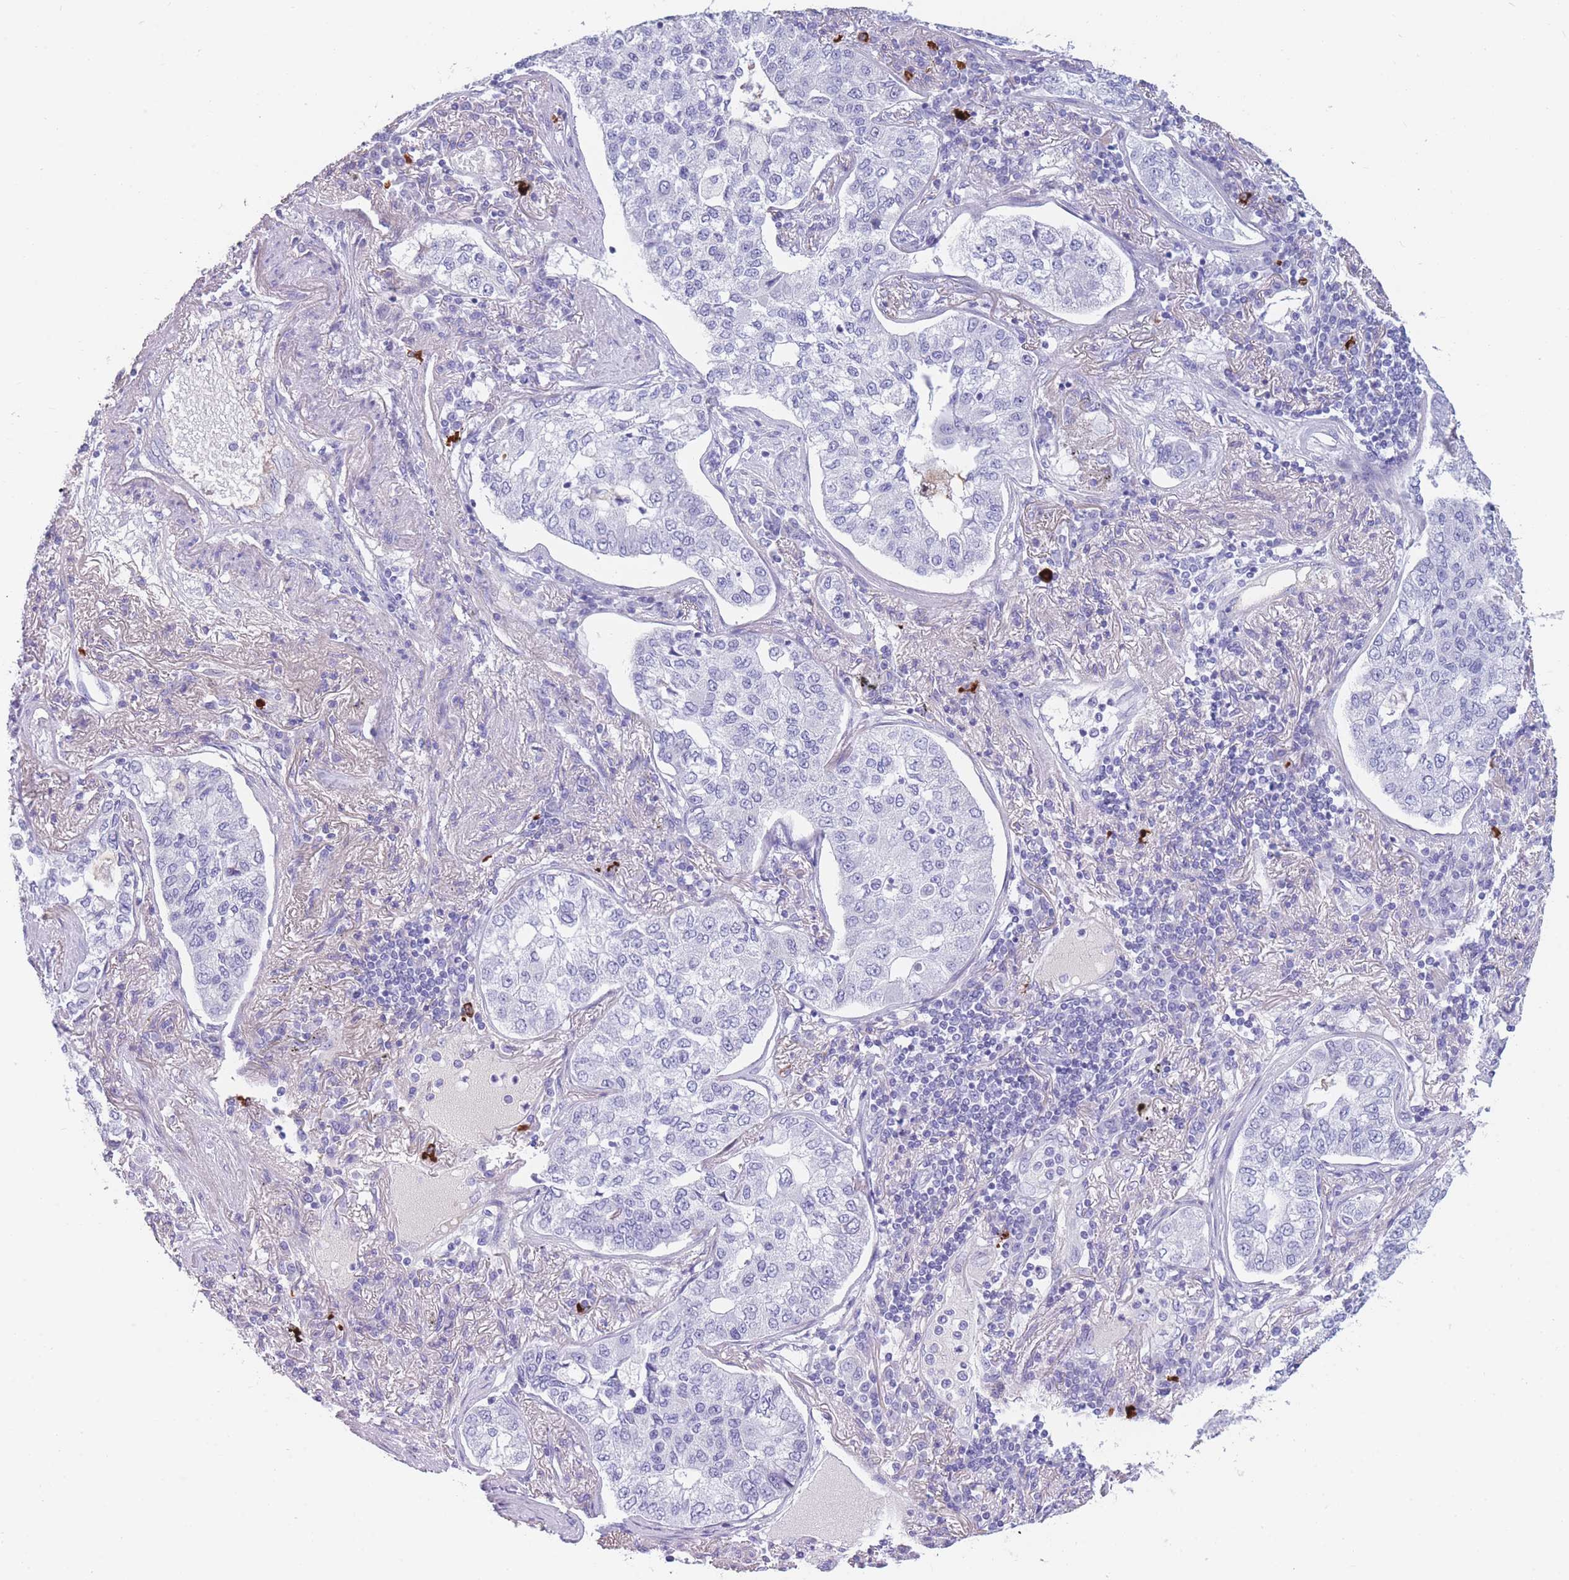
{"staining": {"intensity": "negative", "quantity": "none", "location": "none"}, "tissue": "lung cancer", "cell_type": "Tumor cells", "image_type": "cancer", "snomed": [{"axis": "morphology", "description": "Adenocarcinoma, NOS"}, {"axis": "topography", "description": "Lung"}], "caption": "Tumor cells are negative for brown protein staining in lung adenocarcinoma.", "gene": "TNFSF11", "patient": {"sex": "male", "age": 49}}